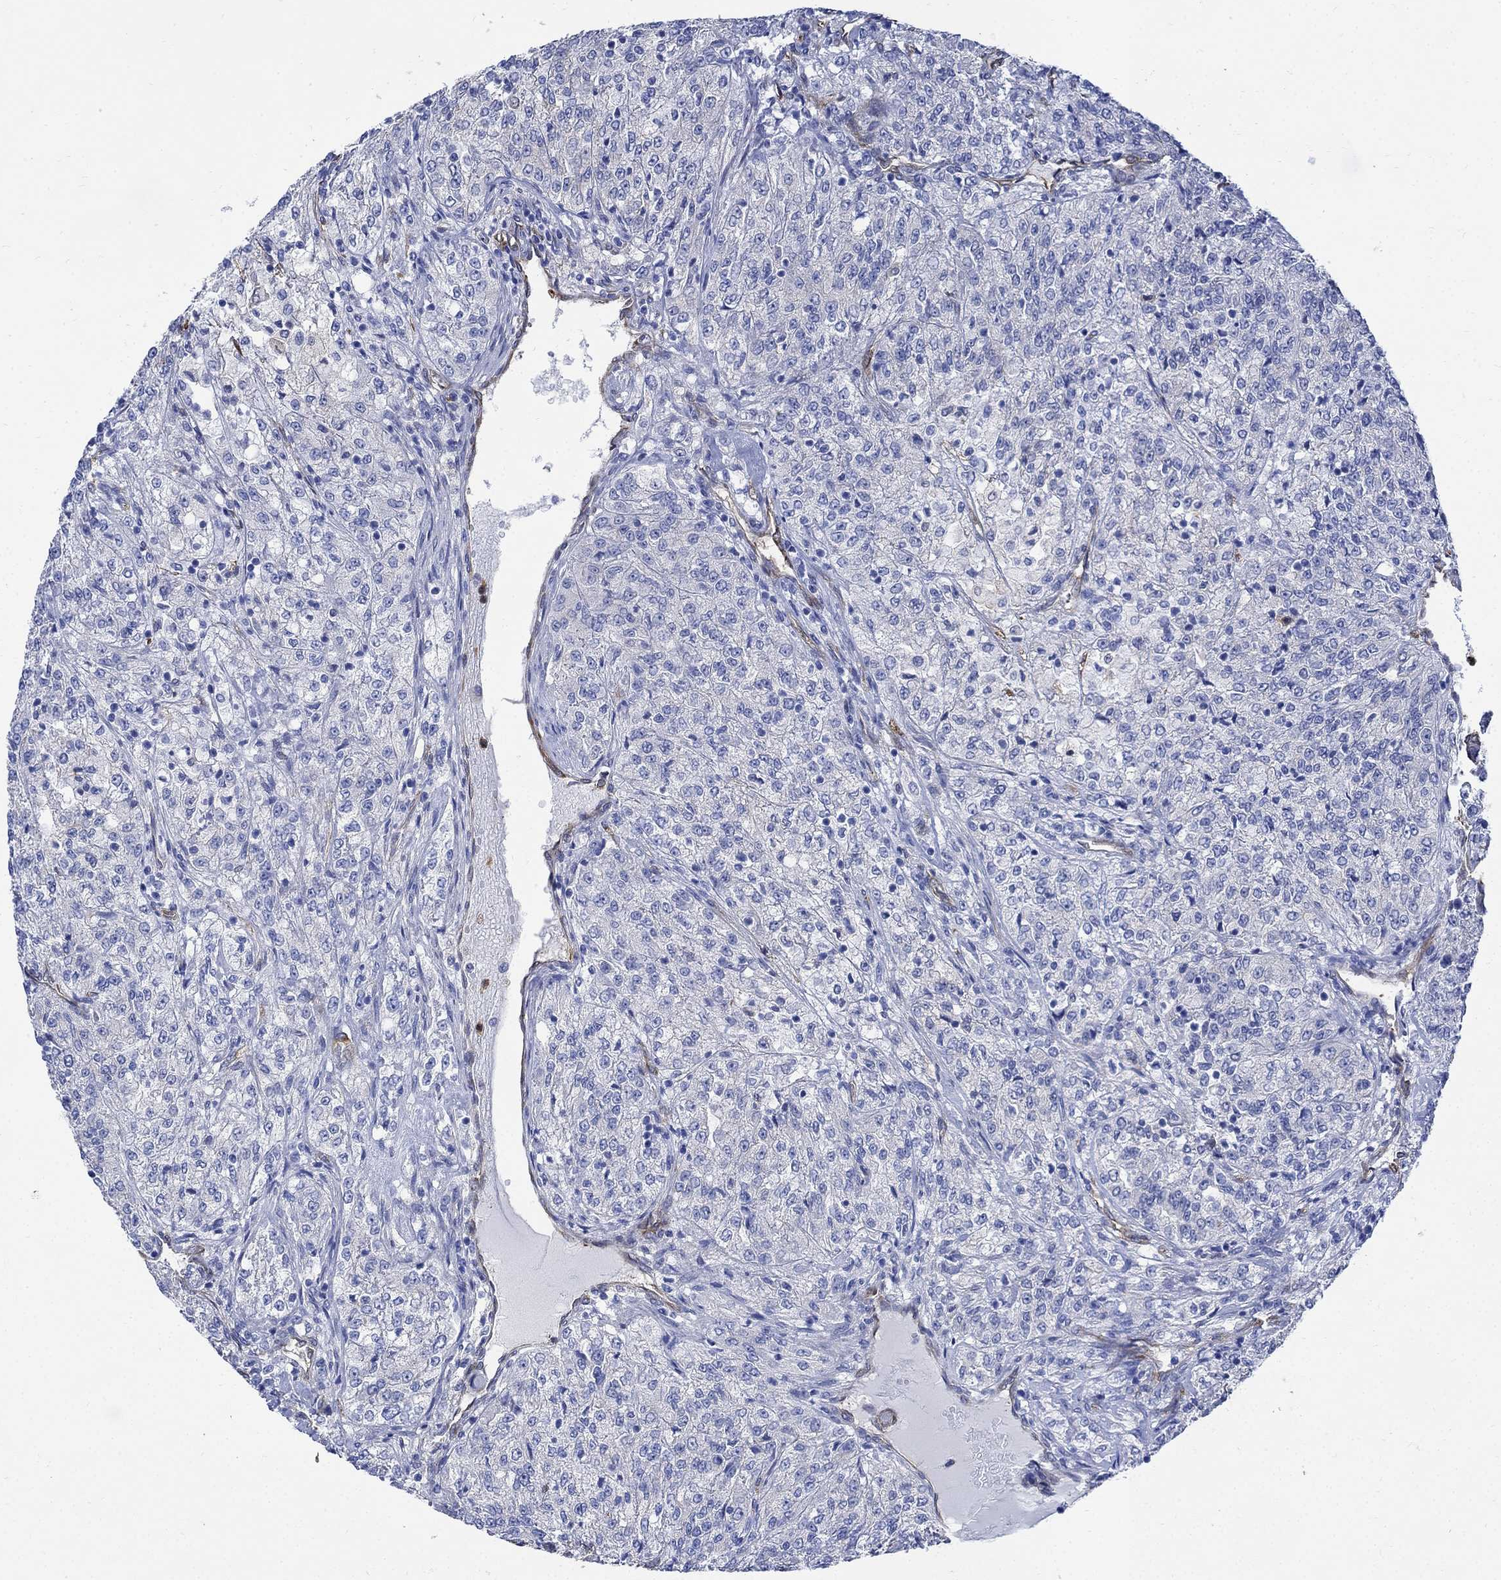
{"staining": {"intensity": "negative", "quantity": "none", "location": "none"}, "tissue": "renal cancer", "cell_type": "Tumor cells", "image_type": "cancer", "snomed": [{"axis": "morphology", "description": "Adenocarcinoma, NOS"}, {"axis": "topography", "description": "Kidney"}], "caption": "Tumor cells are negative for protein expression in human renal adenocarcinoma.", "gene": "TGM2", "patient": {"sex": "female", "age": 63}}